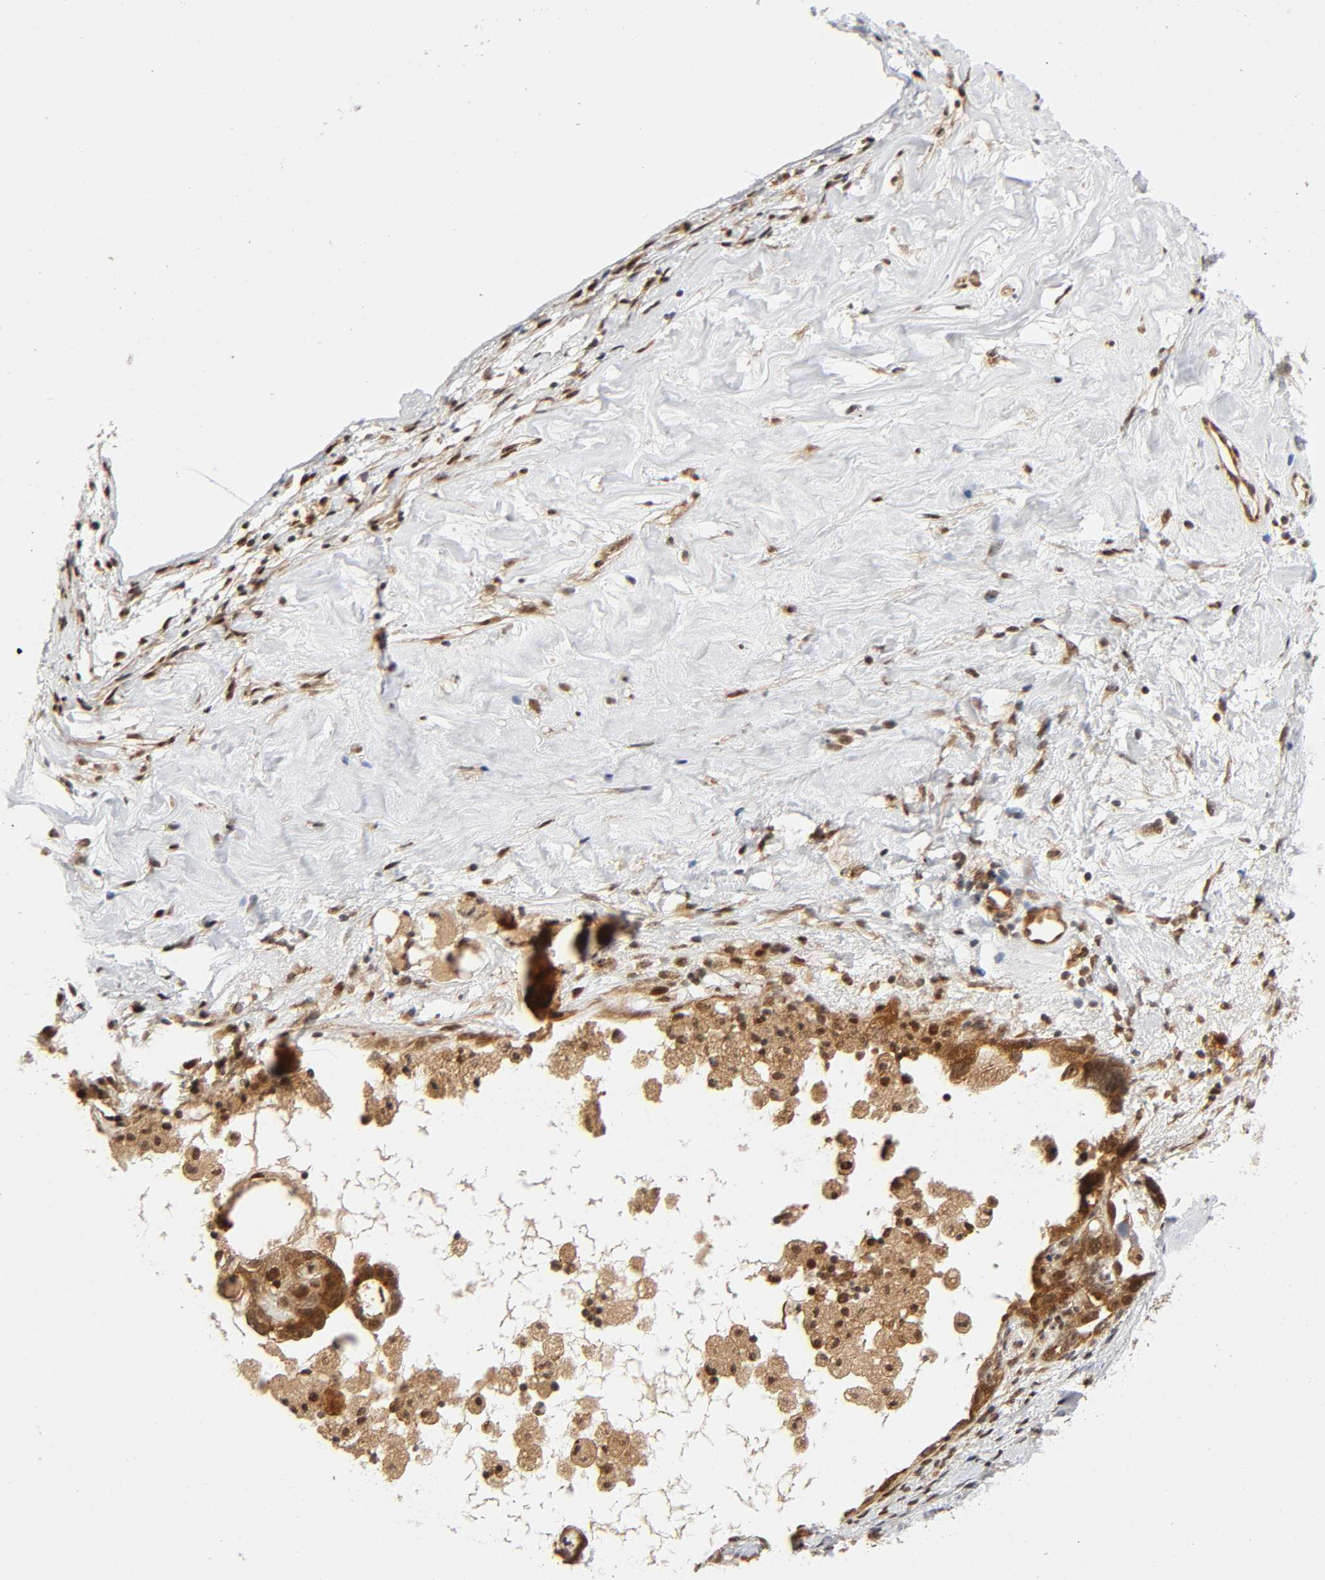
{"staining": {"intensity": "moderate", "quantity": ">75%", "location": "cytoplasmic/membranous,nuclear"}, "tissue": "ovarian cancer", "cell_type": "Tumor cells", "image_type": "cancer", "snomed": [{"axis": "morphology", "description": "Cystadenocarcinoma, serous, NOS"}, {"axis": "topography", "description": "Ovary"}], "caption": "IHC of human ovarian cancer displays medium levels of moderate cytoplasmic/membranous and nuclear expression in about >75% of tumor cells. (DAB = brown stain, brightfield microscopy at high magnification).", "gene": "IQCJ-SCHIP1", "patient": {"sex": "female", "age": 66}}